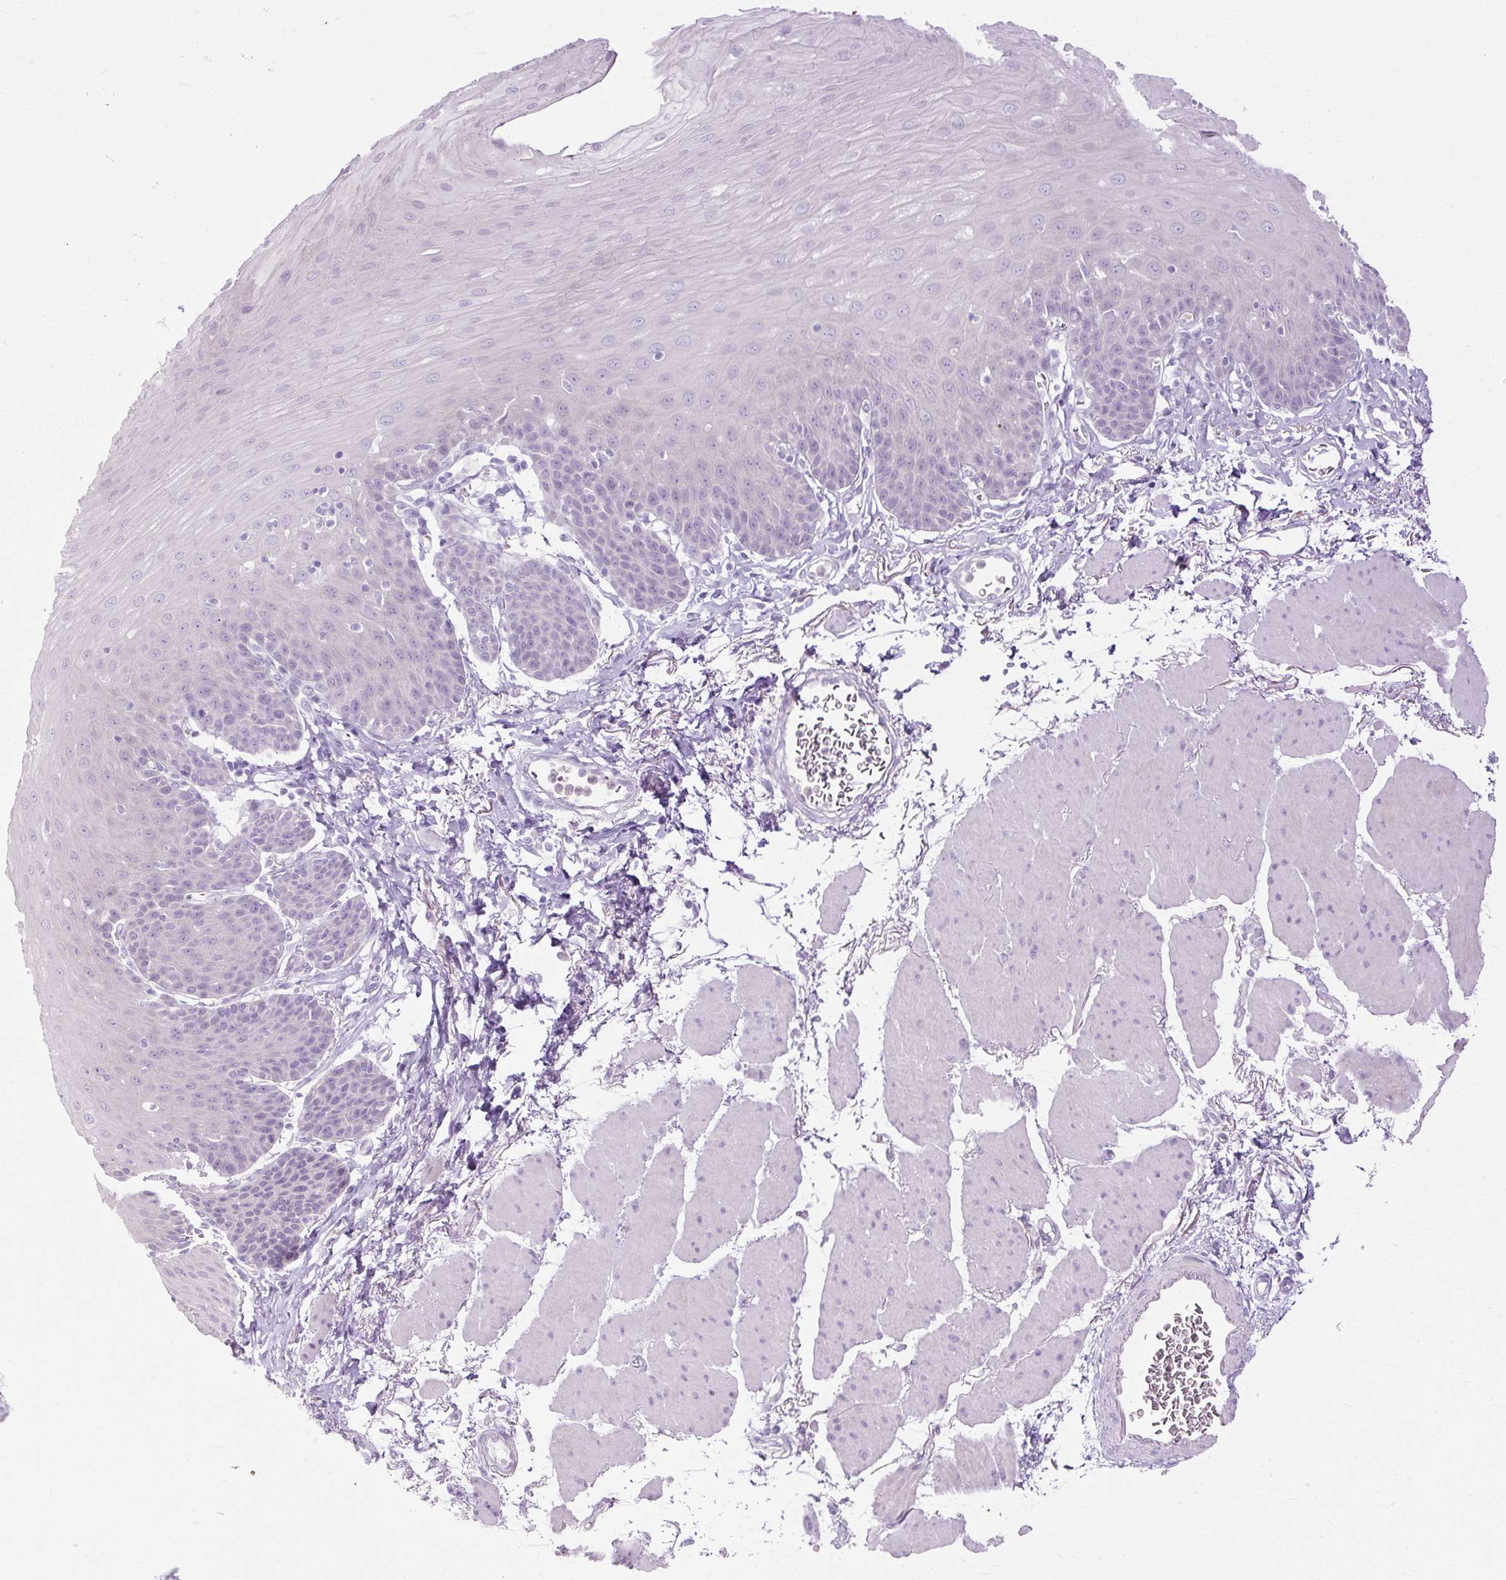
{"staining": {"intensity": "negative", "quantity": "none", "location": "none"}, "tissue": "esophagus", "cell_type": "Squamous epithelial cells", "image_type": "normal", "snomed": [{"axis": "morphology", "description": "Normal tissue, NOS"}, {"axis": "topography", "description": "Esophagus"}], "caption": "Immunohistochemistry image of normal esophagus: human esophagus stained with DAB exhibits no significant protein expression in squamous epithelial cells. (DAB immunohistochemistry (IHC) visualized using brightfield microscopy, high magnification).", "gene": "HSD11B1", "patient": {"sex": "female", "age": 81}}